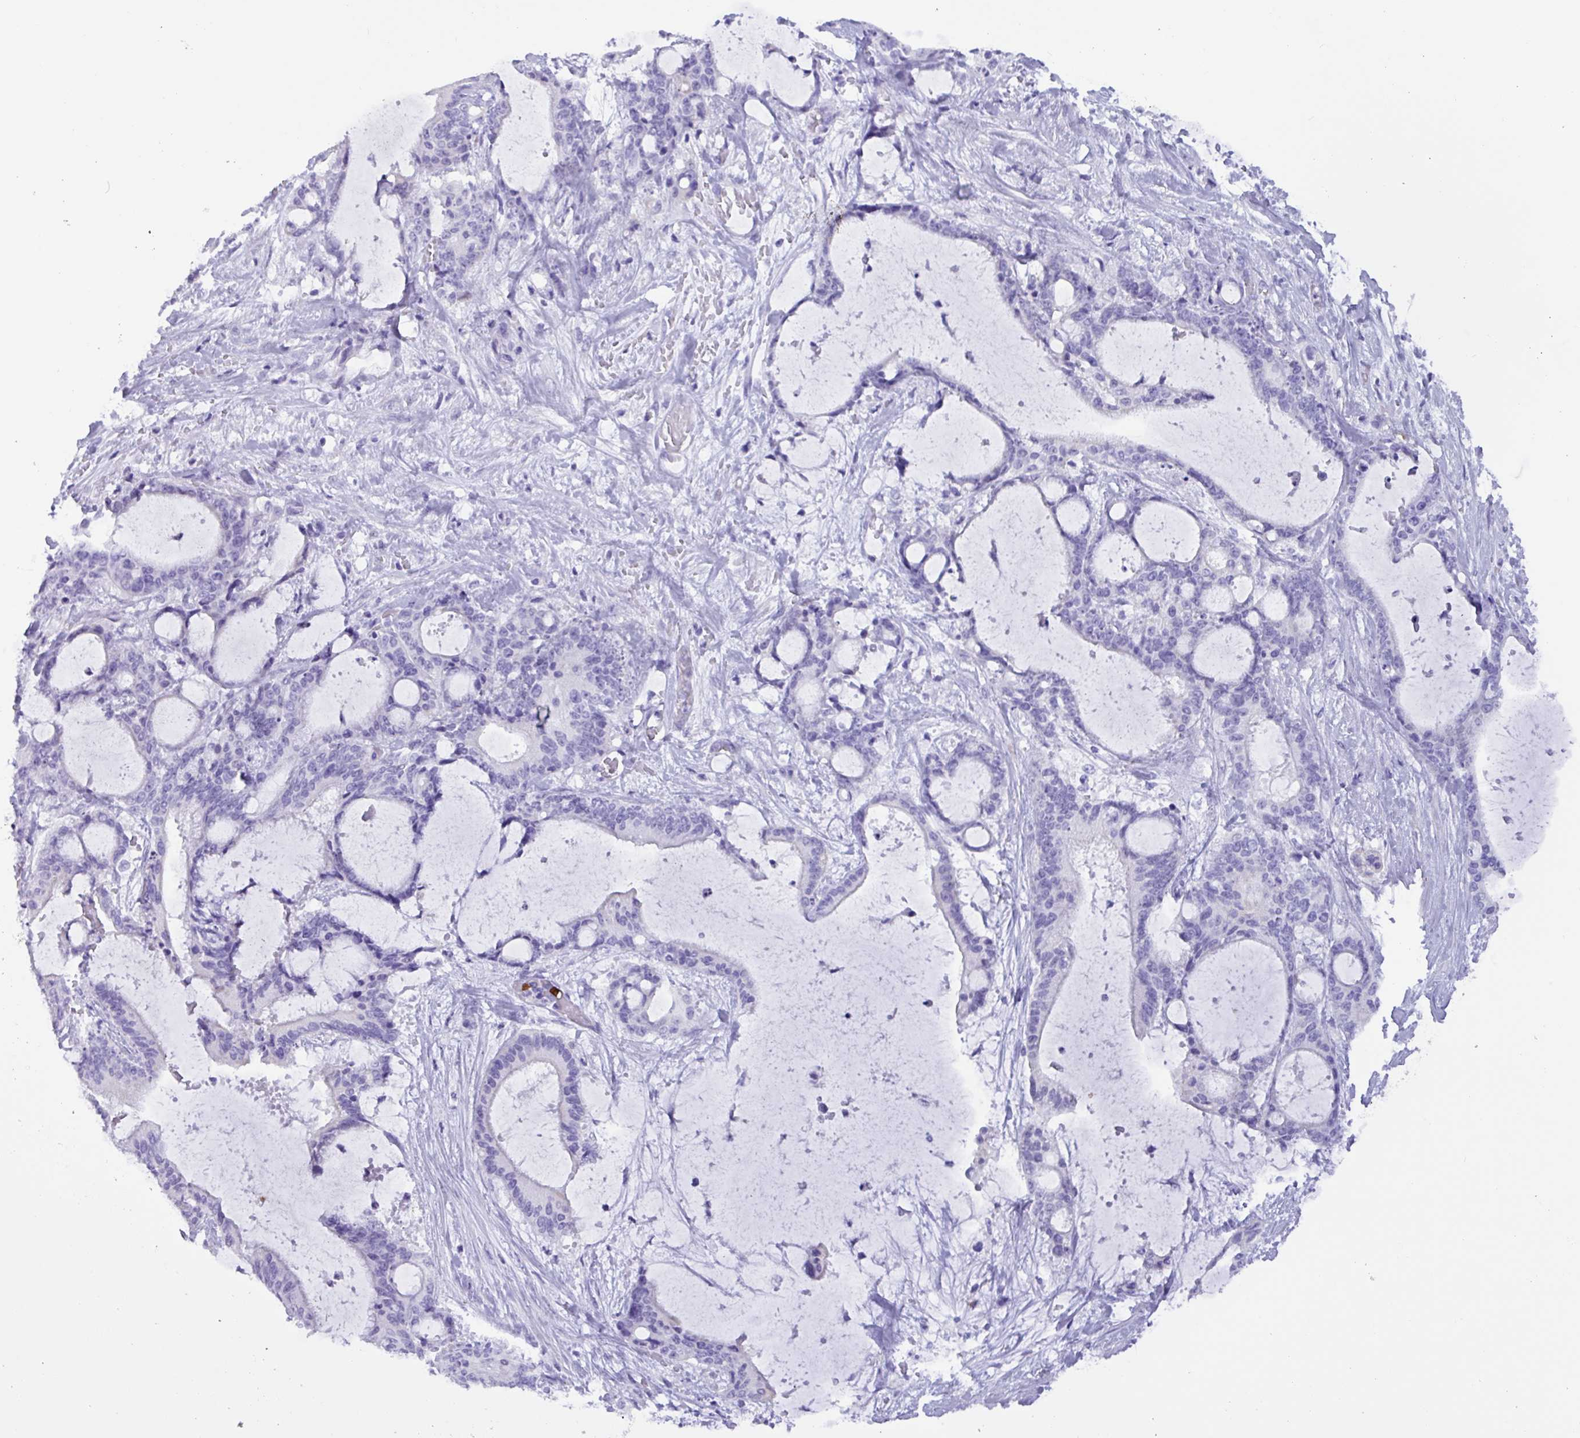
{"staining": {"intensity": "negative", "quantity": "none", "location": "none"}, "tissue": "liver cancer", "cell_type": "Tumor cells", "image_type": "cancer", "snomed": [{"axis": "morphology", "description": "Normal tissue, NOS"}, {"axis": "morphology", "description": "Cholangiocarcinoma"}, {"axis": "topography", "description": "Liver"}, {"axis": "topography", "description": "Peripheral nerve tissue"}], "caption": "Protein analysis of cholangiocarcinoma (liver) exhibits no significant staining in tumor cells. (DAB (3,3'-diaminobenzidine) immunohistochemistry (IHC) with hematoxylin counter stain).", "gene": "MRM2", "patient": {"sex": "female", "age": 73}}